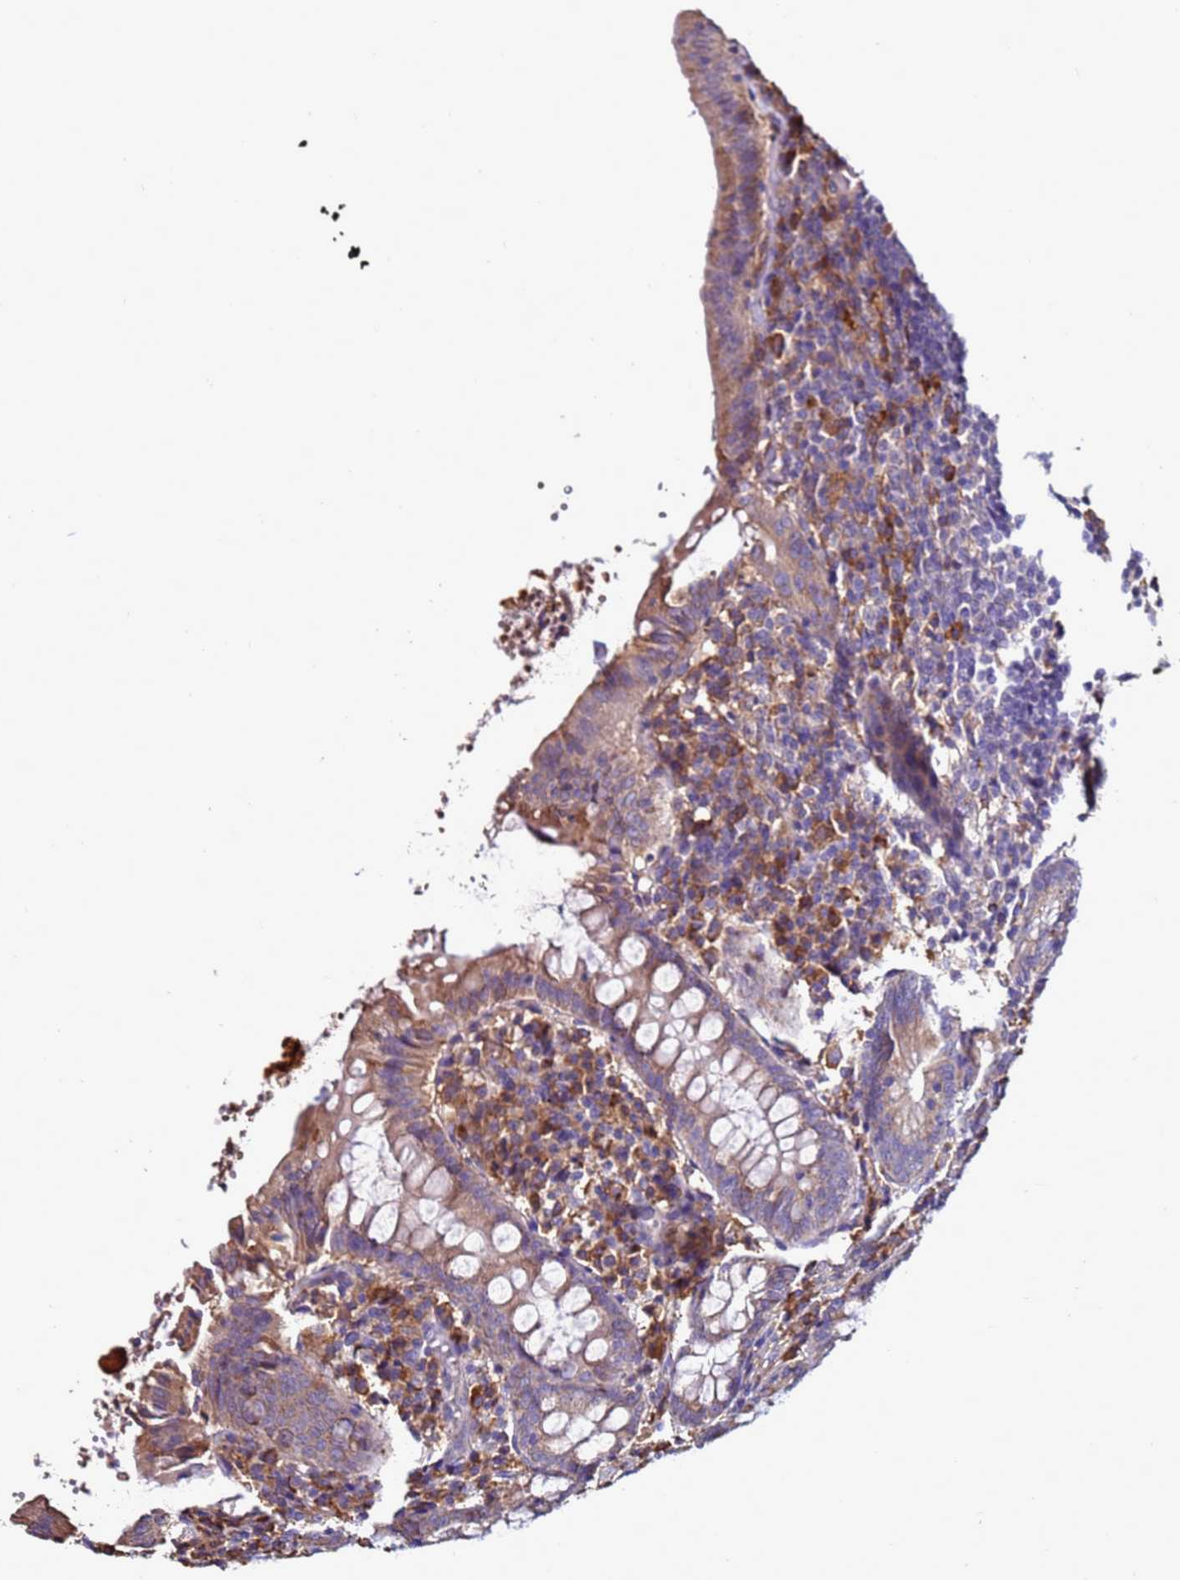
{"staining": {"intensity": "moderate", "quantity": "<25%", "location": "cytoplasmic/membranous"}, "tissue": "appendix", "cell_type": "Glandular cells", "image_type": "normal", "snomed": [{"axis": "morphology", "description": "Normal tissue, NOS"}, {"axis": "topography", "description": "Appendix"}], "caption": "High-magnification brightfield microscopy of benign appendix stained with DAB (brown) and counterstained with hematoxylin (blue). glandular cells exhibit moderate cytoplasmic/membranous staining is appreciated in approximately<25% of cells.", "gene": "ANTKMT", "patient": {"sex": "female", "age": 54}}